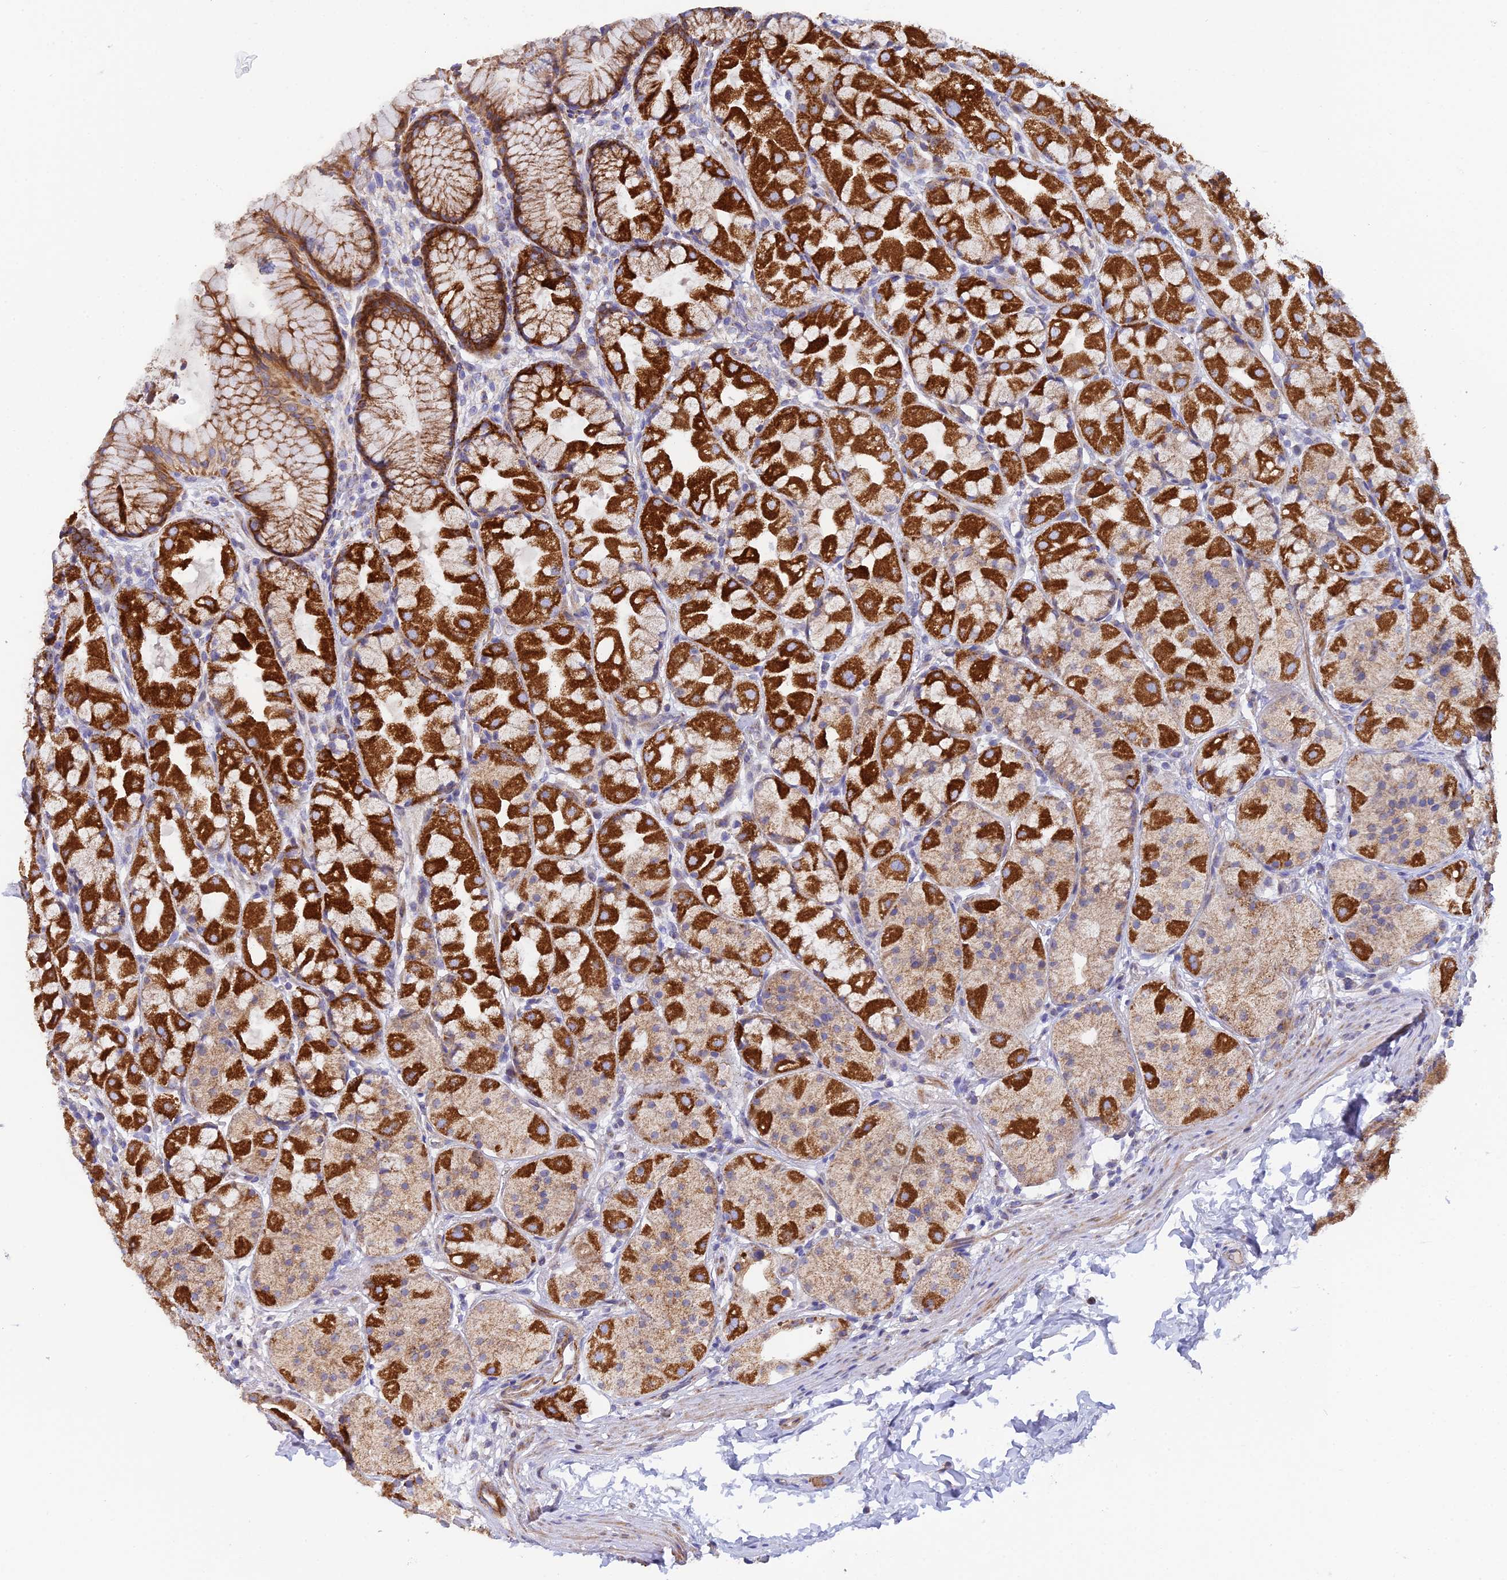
{"staining": {"intensity": "strong", "quantity": ">75%", "location": "cytoplasmic/membranous"}, "tissue": "stomach", "cell_type": "Glandular cells", "image_type": "normal", "snomed": [{"axis": "morphology", "description": "Normal tissue, NOS"}, {"axis": "topography", "description": "Stomach"}], "caption": "An immunohistochemistry histopathology image of normal tissue is shown. Protein staining in brown labels strong cytoplasmic/membranous positivity in stomach within glandular cells. The staining was performed using DAB (3,3'-diaminobenzidine) to visualize the protein expression in brown, while the nuclei were stained in blue with hematoxylin (Magnification: 20x).", "gene": "CSPG4", "patient": {"sex": "male", "age": 57}}